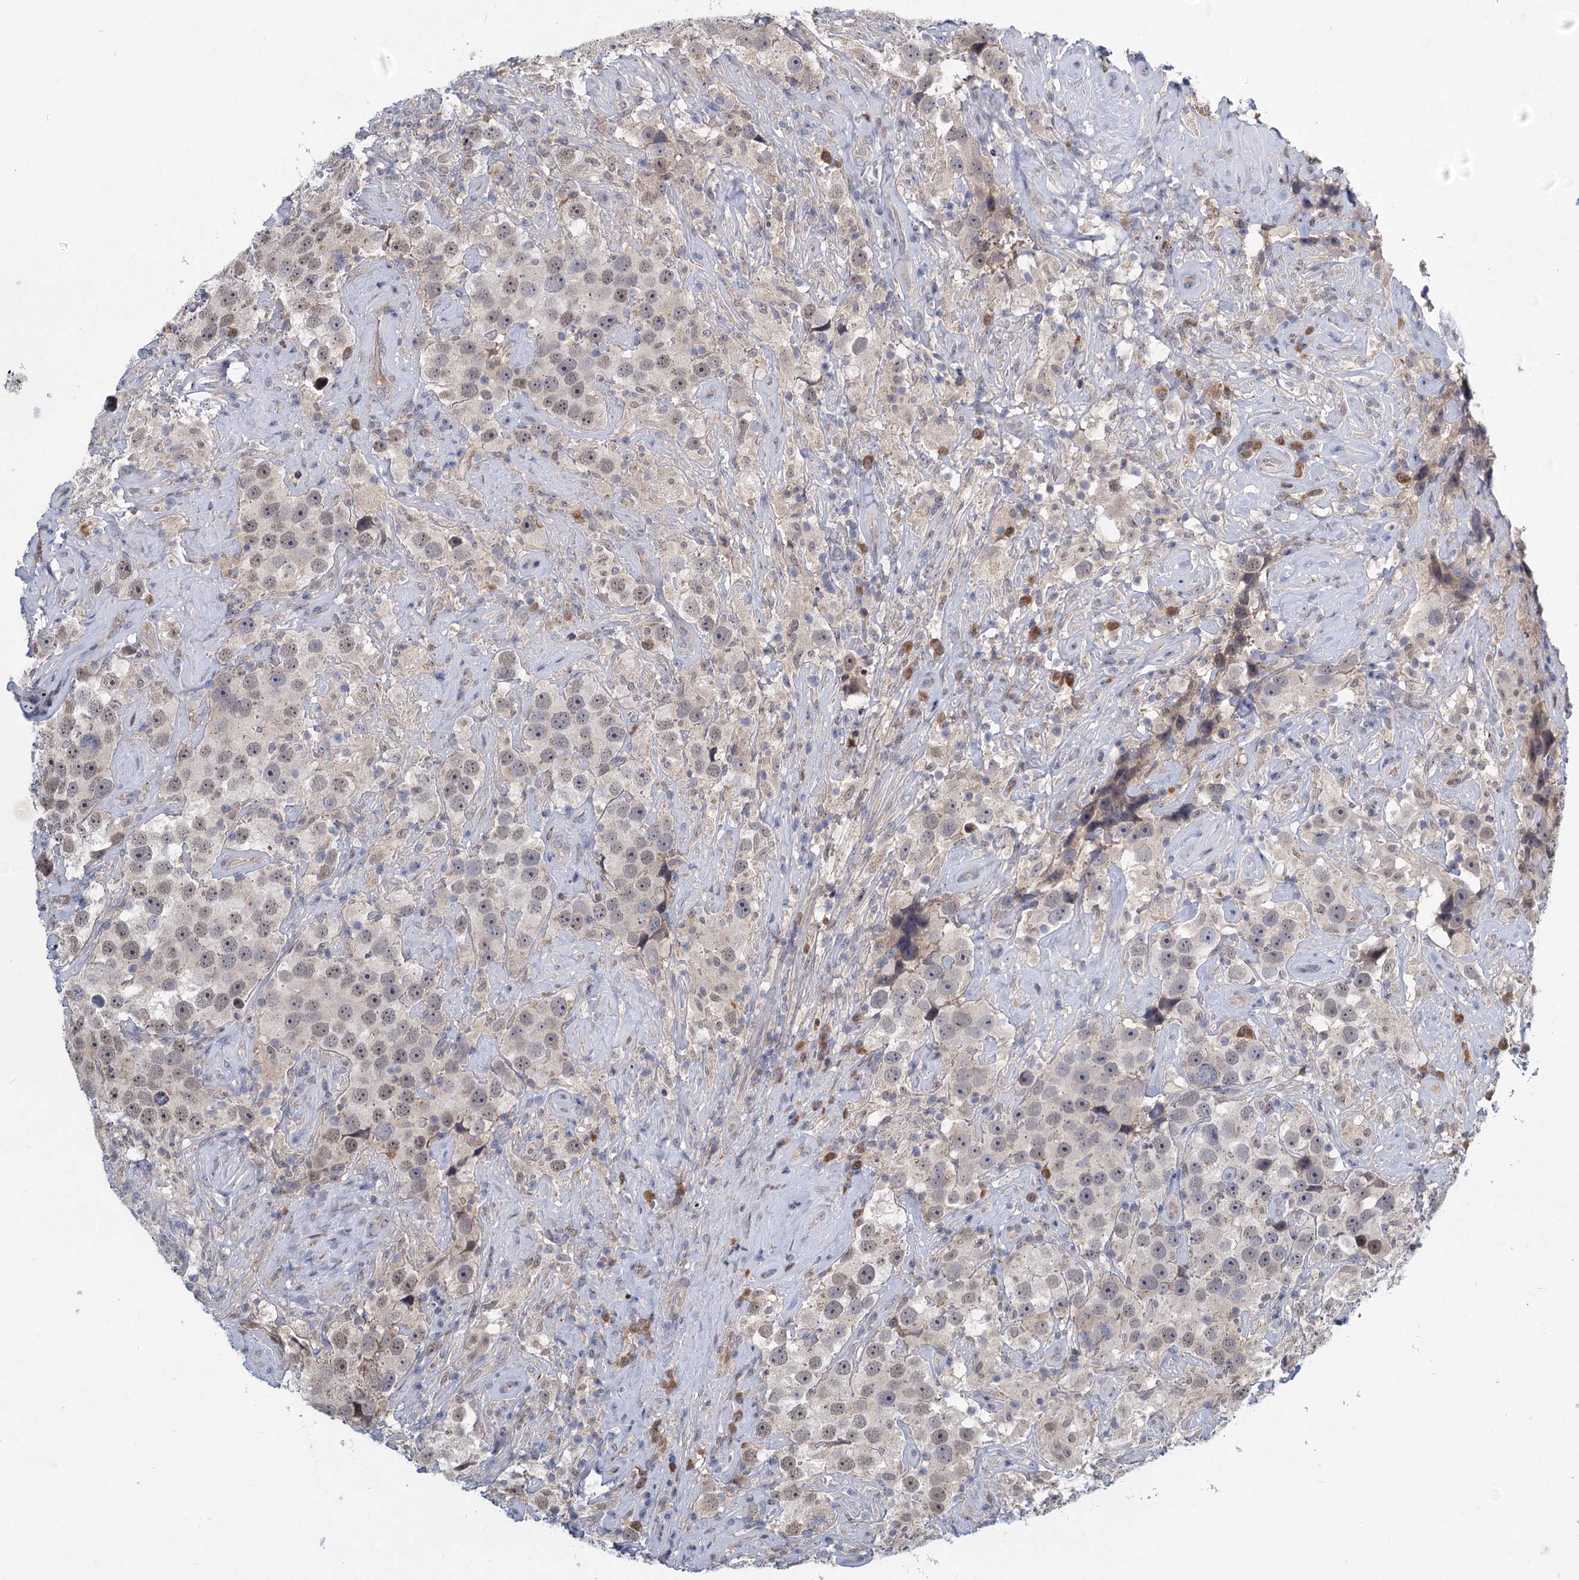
{"staining": {"intensity": "negative", "quantity": "none", "location": "none"}, "tissue": "testis cancer", "cell_type": "Tumor cells", "image_type": "cancer", "snomed": [{"axis": "morphology", "description": "Seminoma, NOS"}, {"axis": "topography", "description": "Testis"}], "caption": "Protein analysis of seminoma (testis) shows no significant staining in tumor cells.", "gene": "STAP1", "patient": {"sex": "male", "age": 49}}